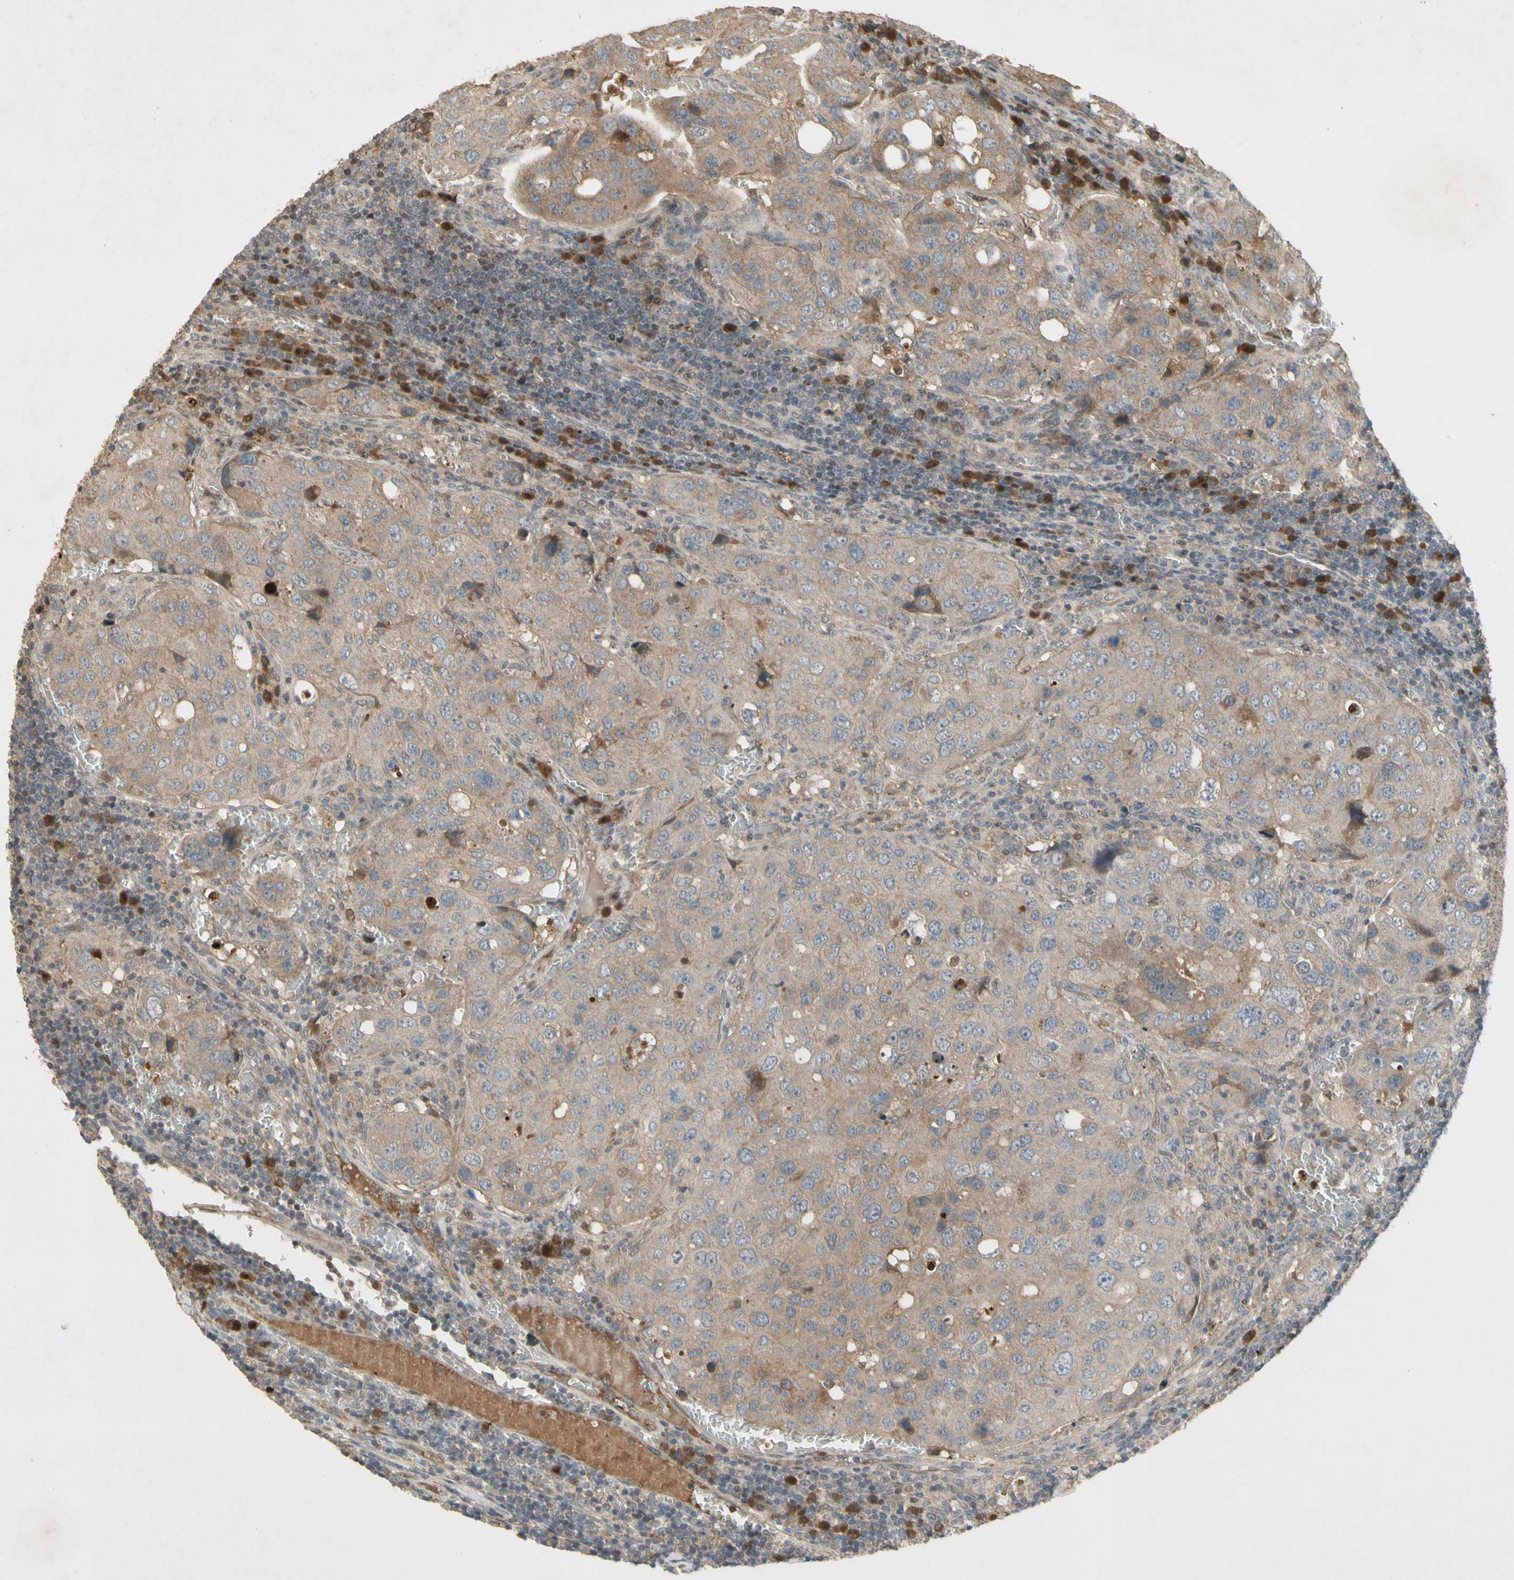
{"staining": {"intensity": "weak", "quantity": "25%-75%", "location": "cytoplasmic/membranous"}, "tissue": "urothelial cancer", "cell_type": "Tumor cells", "image_type": "cancer", "snomed": [{"axis": "morphology", "description": "Urothelial carcinoma, High grade"}, {"axis": "topography", "description": "Lymph node"}, {"axis": "topography", "description": "Urinary bladder"}], "caption": "Immunohistochemical staining of human high-grade urothelial carcinoma demonstrates low levels of weak cytoplasmic/membranous staining in about 25%-75% of tumor cells.", "gene": "NRG4", "patient": {"sex": "male", "age": 51}}